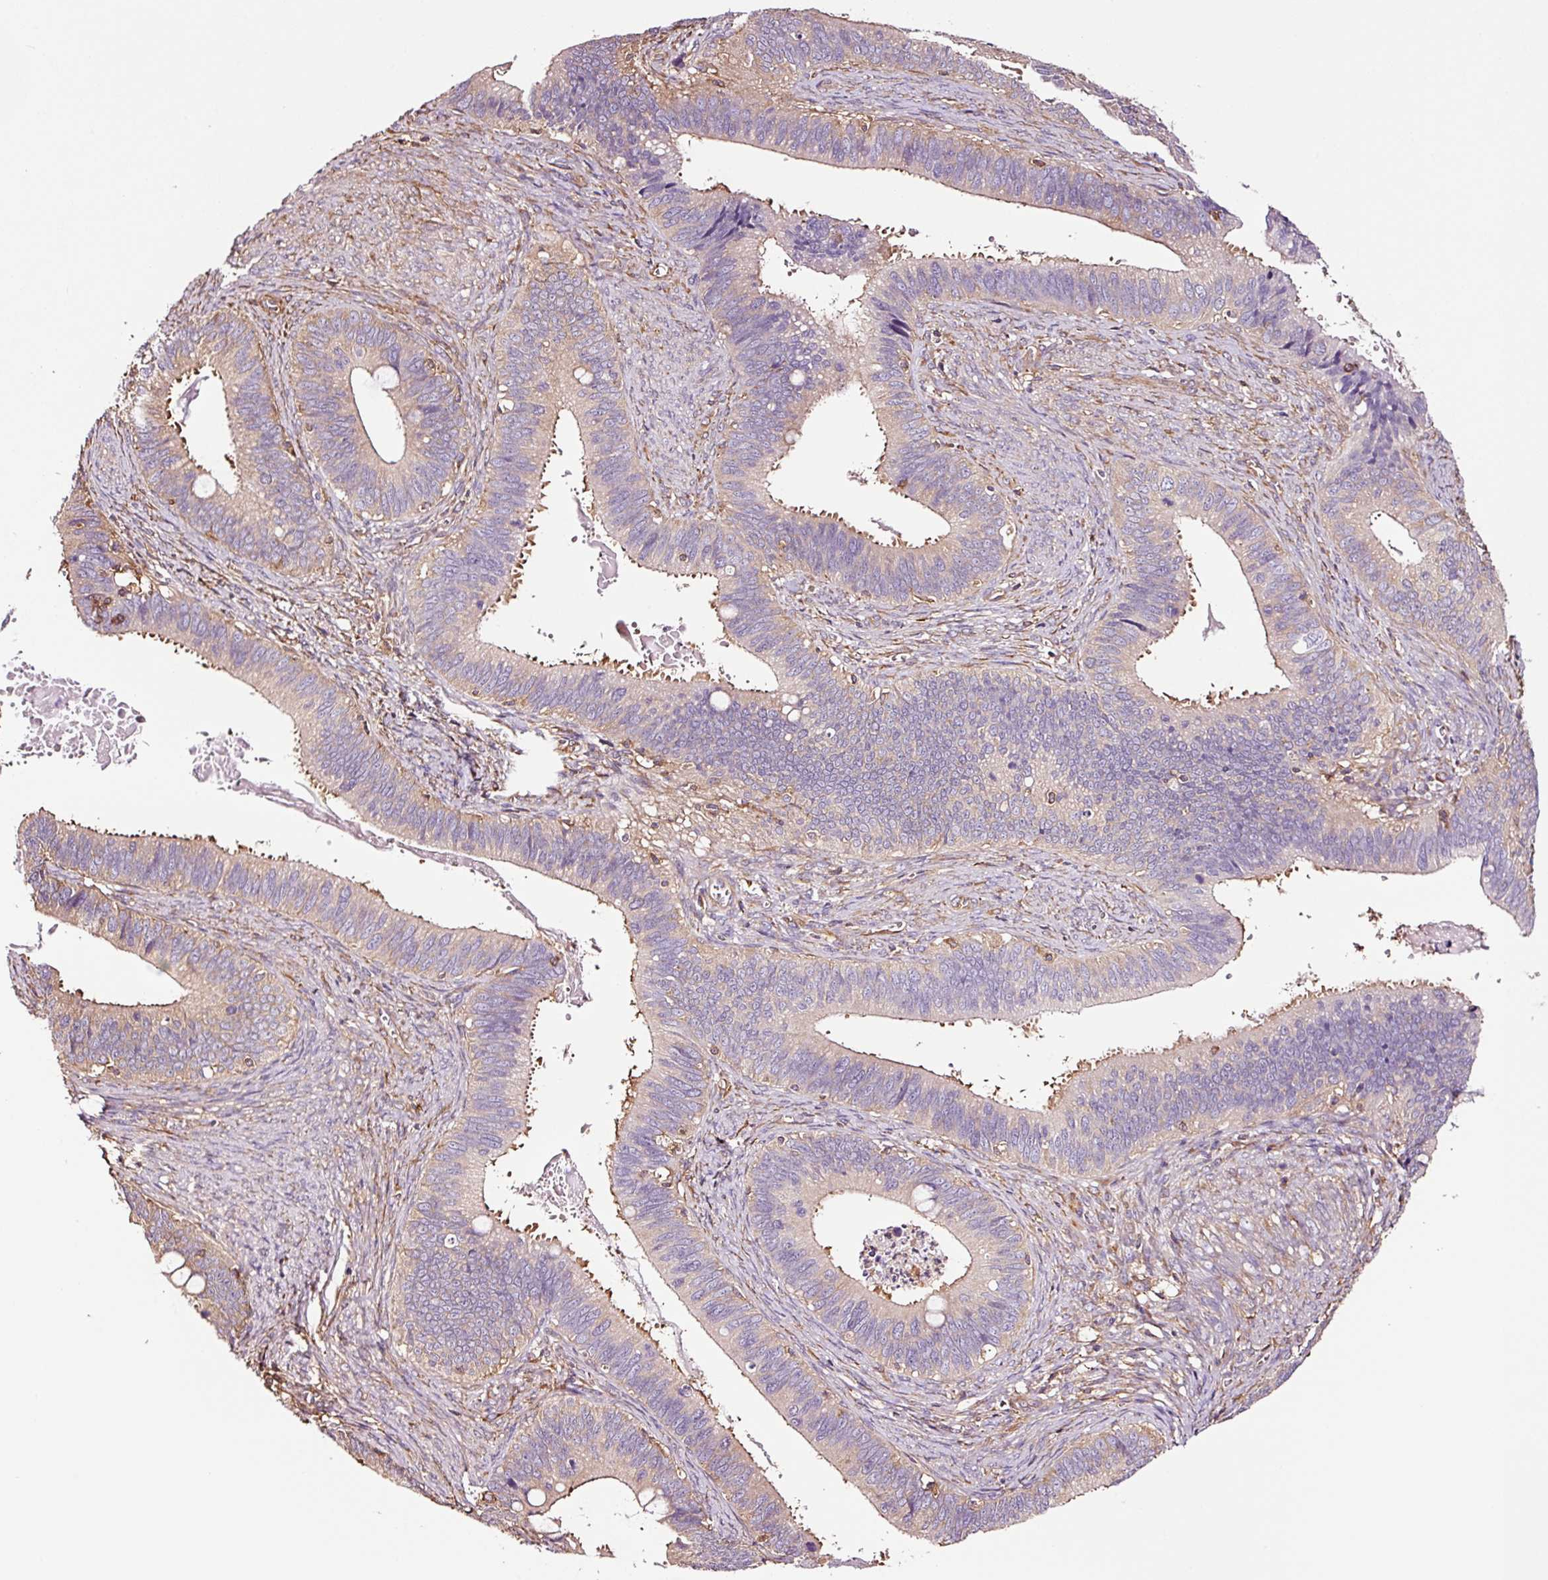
{"staining": {"intensity": "weak", "quantity": "25%-75%", "location": "cytoplasmic/membranous"}, "tissue": "cervical cancer", "cell_type": "Tumor cells", "image_type": "cancer", "snomed": [{"axis": "morphology", "description": "Adenocarcinoma, NOS"}, {"axis": "topography", "description": "Cervix"}], "caption": "An image showing weak cytoplasmic/membranous positivity in about 25%-75% of tumor cells in cervical adenocarcinoma, as visualized by brown immunohistochemical staining.", "gene": "METAP1", "patient": {"sex": "female", "age": 42}}